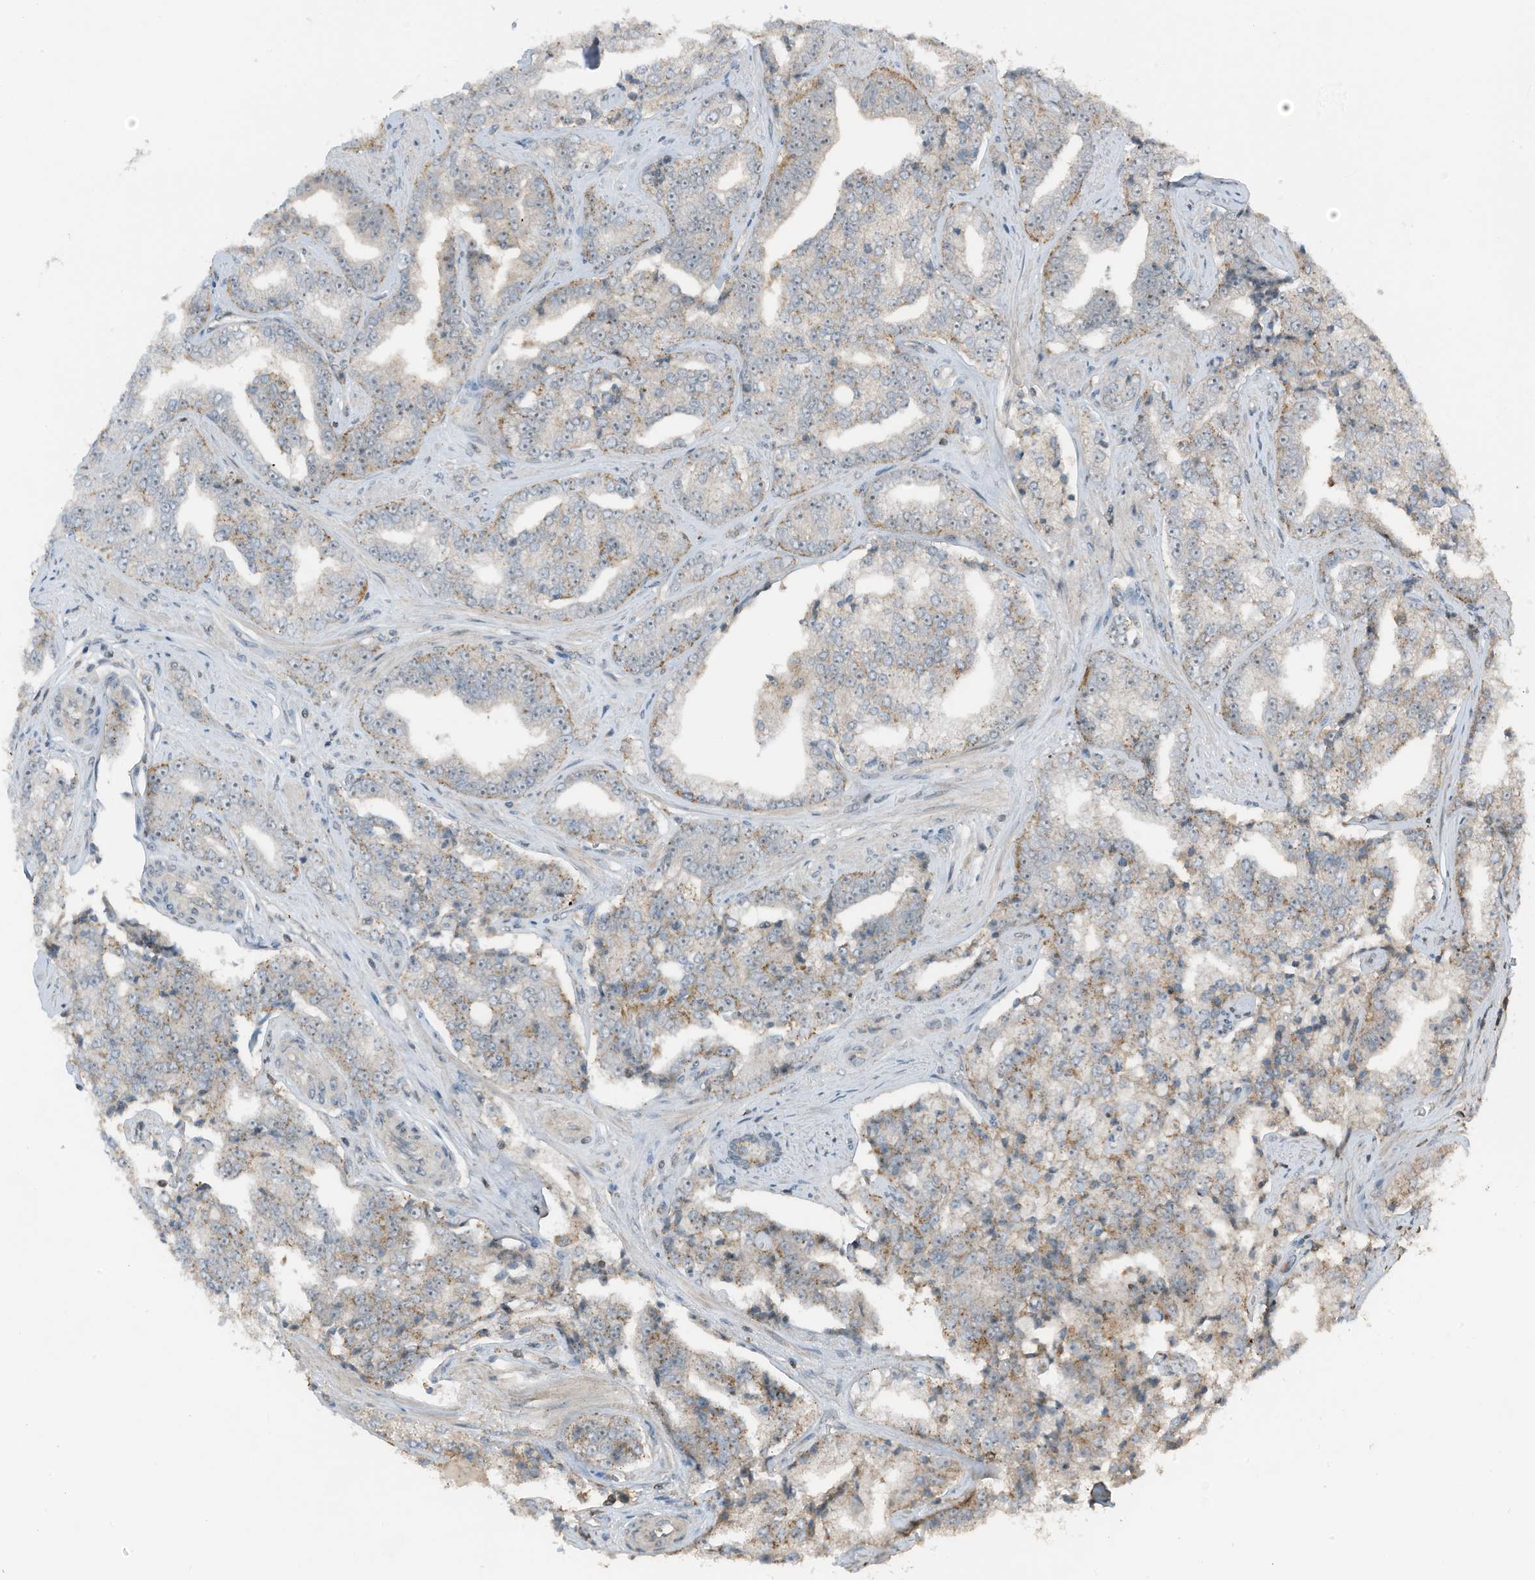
{"staining": {"intensity": "moderate", "quantity": "<25%", "location": "cytoplasmic/membranous"}, "tissue": "prostate cancer", "cell_type": "Tumor cells", "image_type": "cancer", "snomed": [{"axis": "morphology", "description": "Adenocarcinoma, High grade"}, {"axis": "topography", "description": "Prostate"}], "caption": "Approximately <25% of tumor cells in prostate cancer demonstrate moderate cytoplasmic/membranous protein staining as visualized by brown immunohistochemical staining.", "gene": "UTP3", "patient": {"sex": "male", "age": 71}}